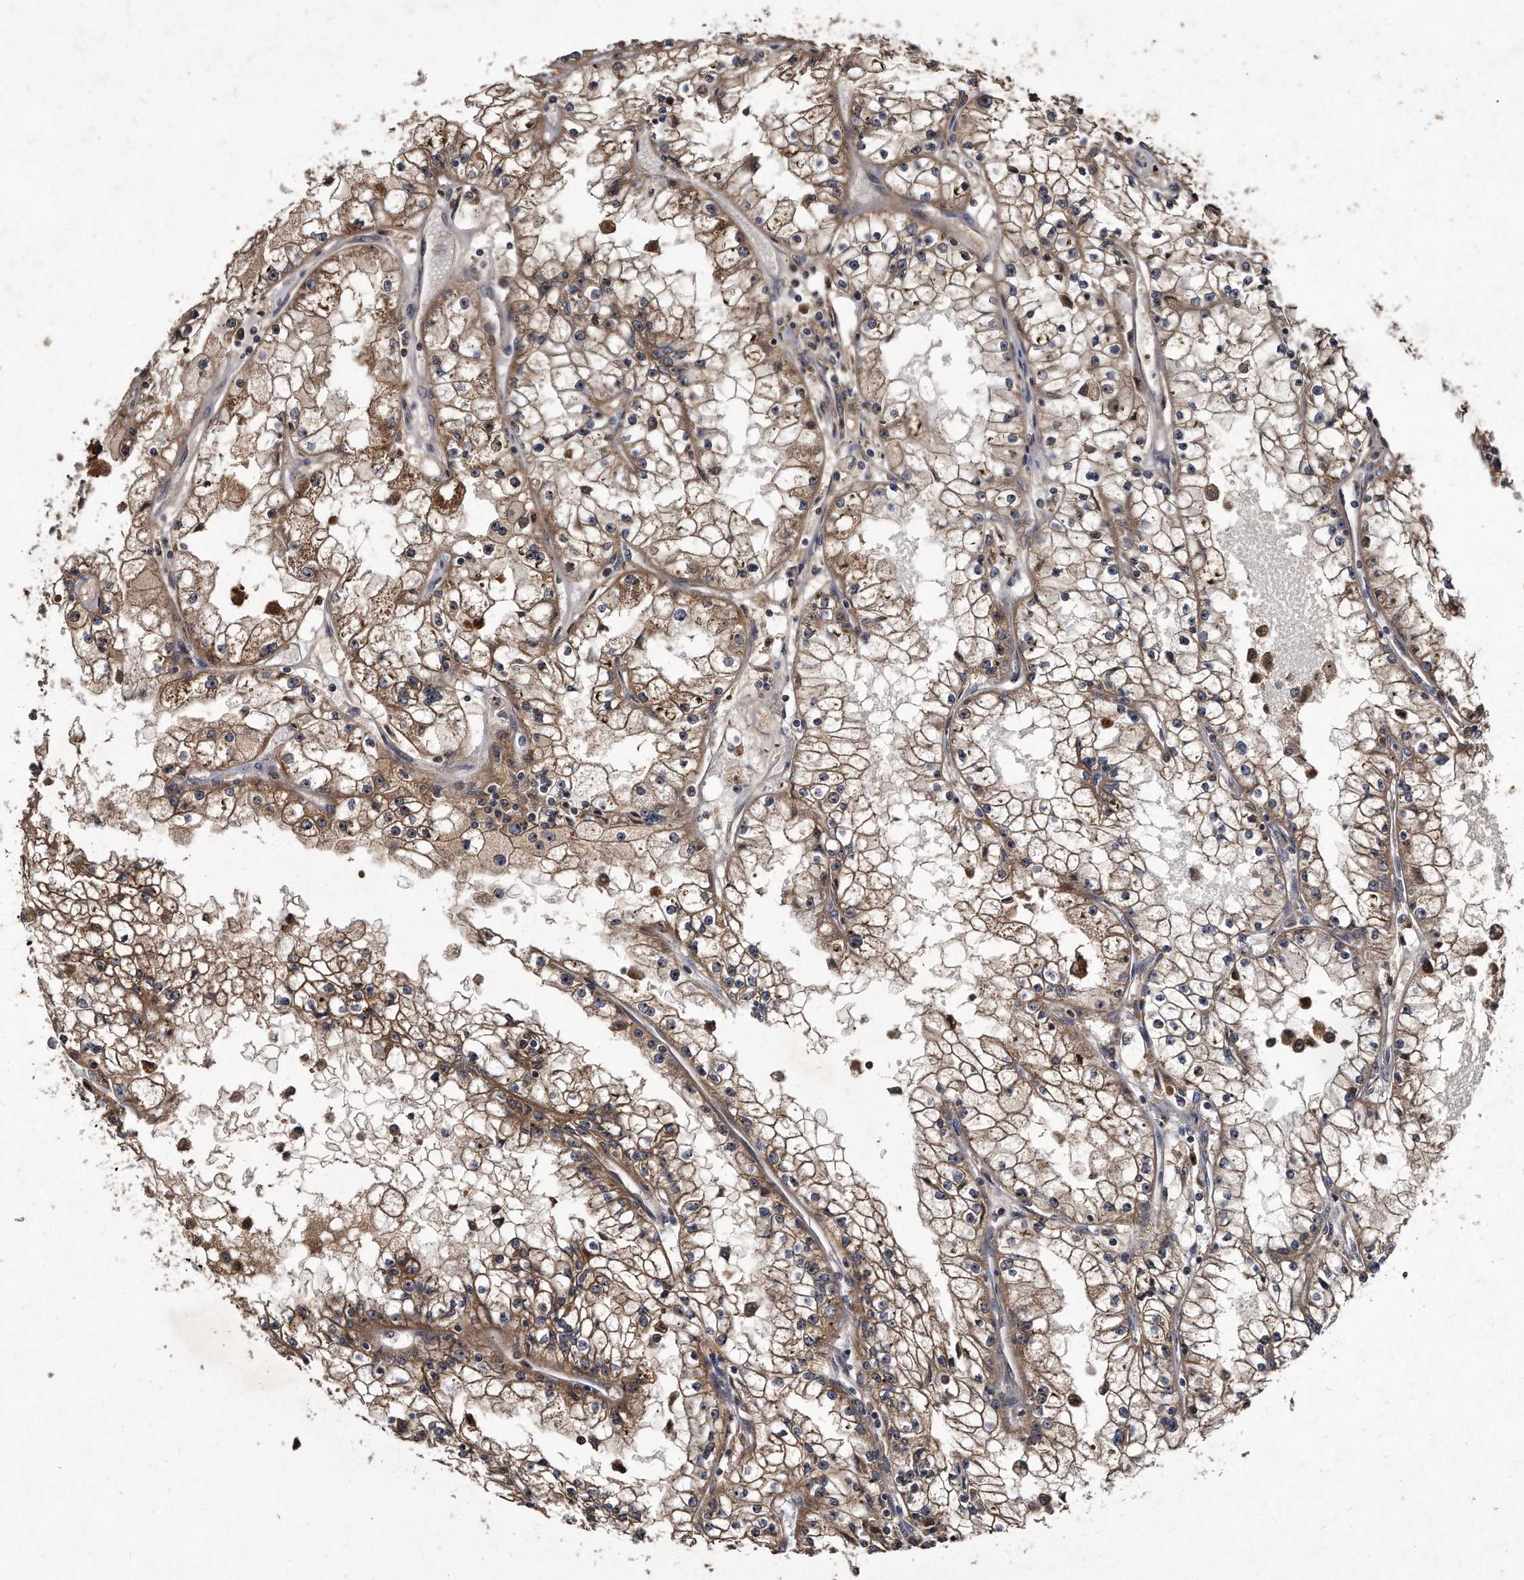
{"staining": {"intensity": "moderate", "quantity": ">75%", "location": "cytoplasmic/membranous"}, "tissue": "renal cancer", "cell_type": "Tumor cells", "image_type": "cancer", "snomed": [{"axis": "morphology", "description": "Adenocarcinoma, NOS"}, {"axis": "topography", "description": "Kidney"}], "caption": "The immunohistochemical stain shows moderate cytoplasmic/membranous staining in tumor cells of renal adenocarcinoma tissue.", "gene": "FAM136A", "patient": {"sex": "male", "age": 56}}